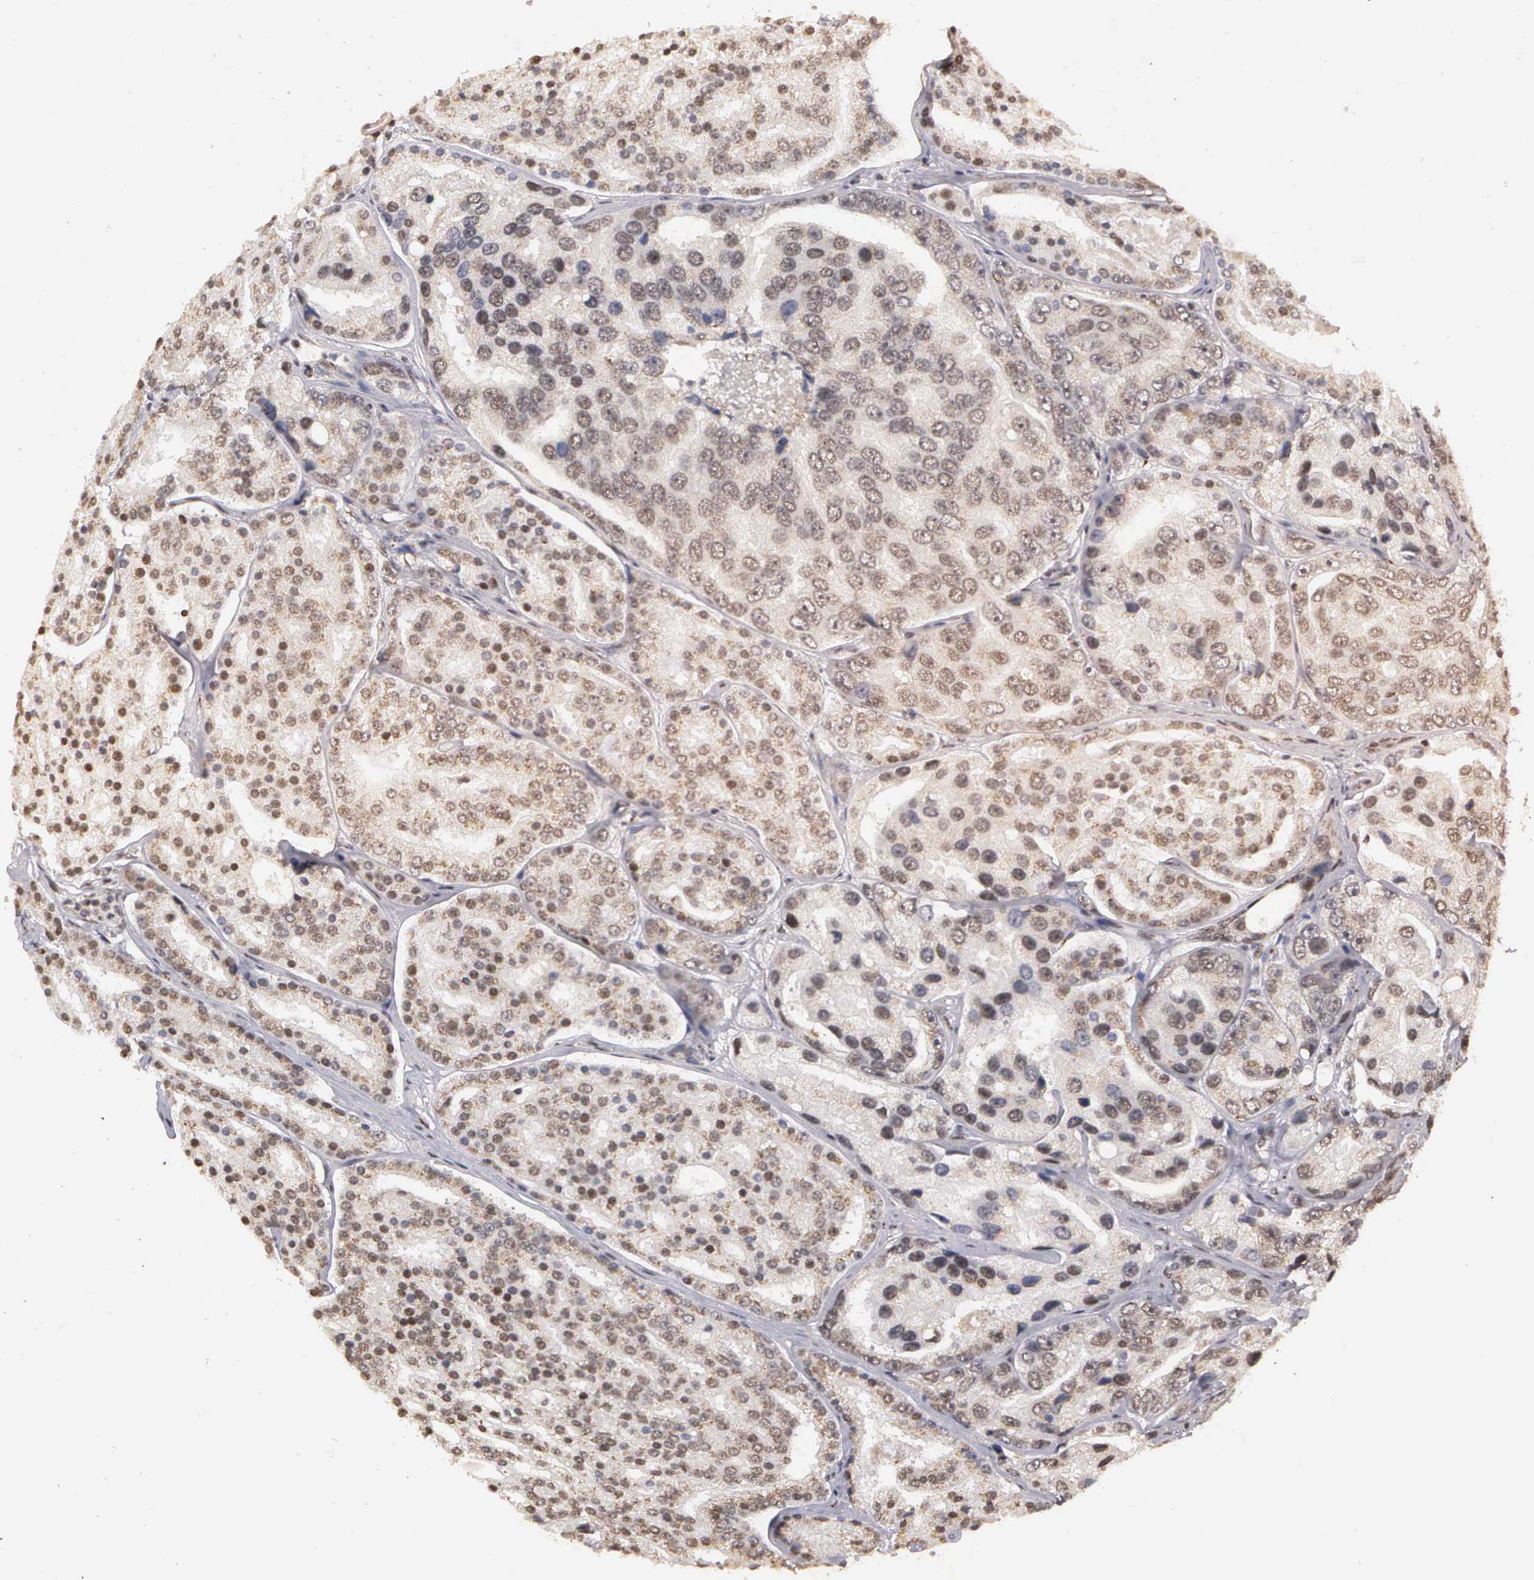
{"staining": {"intensity": "weak", "quantity": ">75%", "location": "nuclear"}, "tissue": "prostate cancer", "cell_type": "Tumor cells", "image_type": "cancer", "snomed": [{"axis": "morphology", "description": "Adenocarcinoma, High grade"}, {"axis": "topography", "description": "Prostate"}], "caption": "Adenocarcinoma (high-grade) (prostate) tissue reveals weak nuclear expression in approximately >75% of tumor cells", "gene": "GTF2A1", "patient": {"sex": "male", "age": 64}}